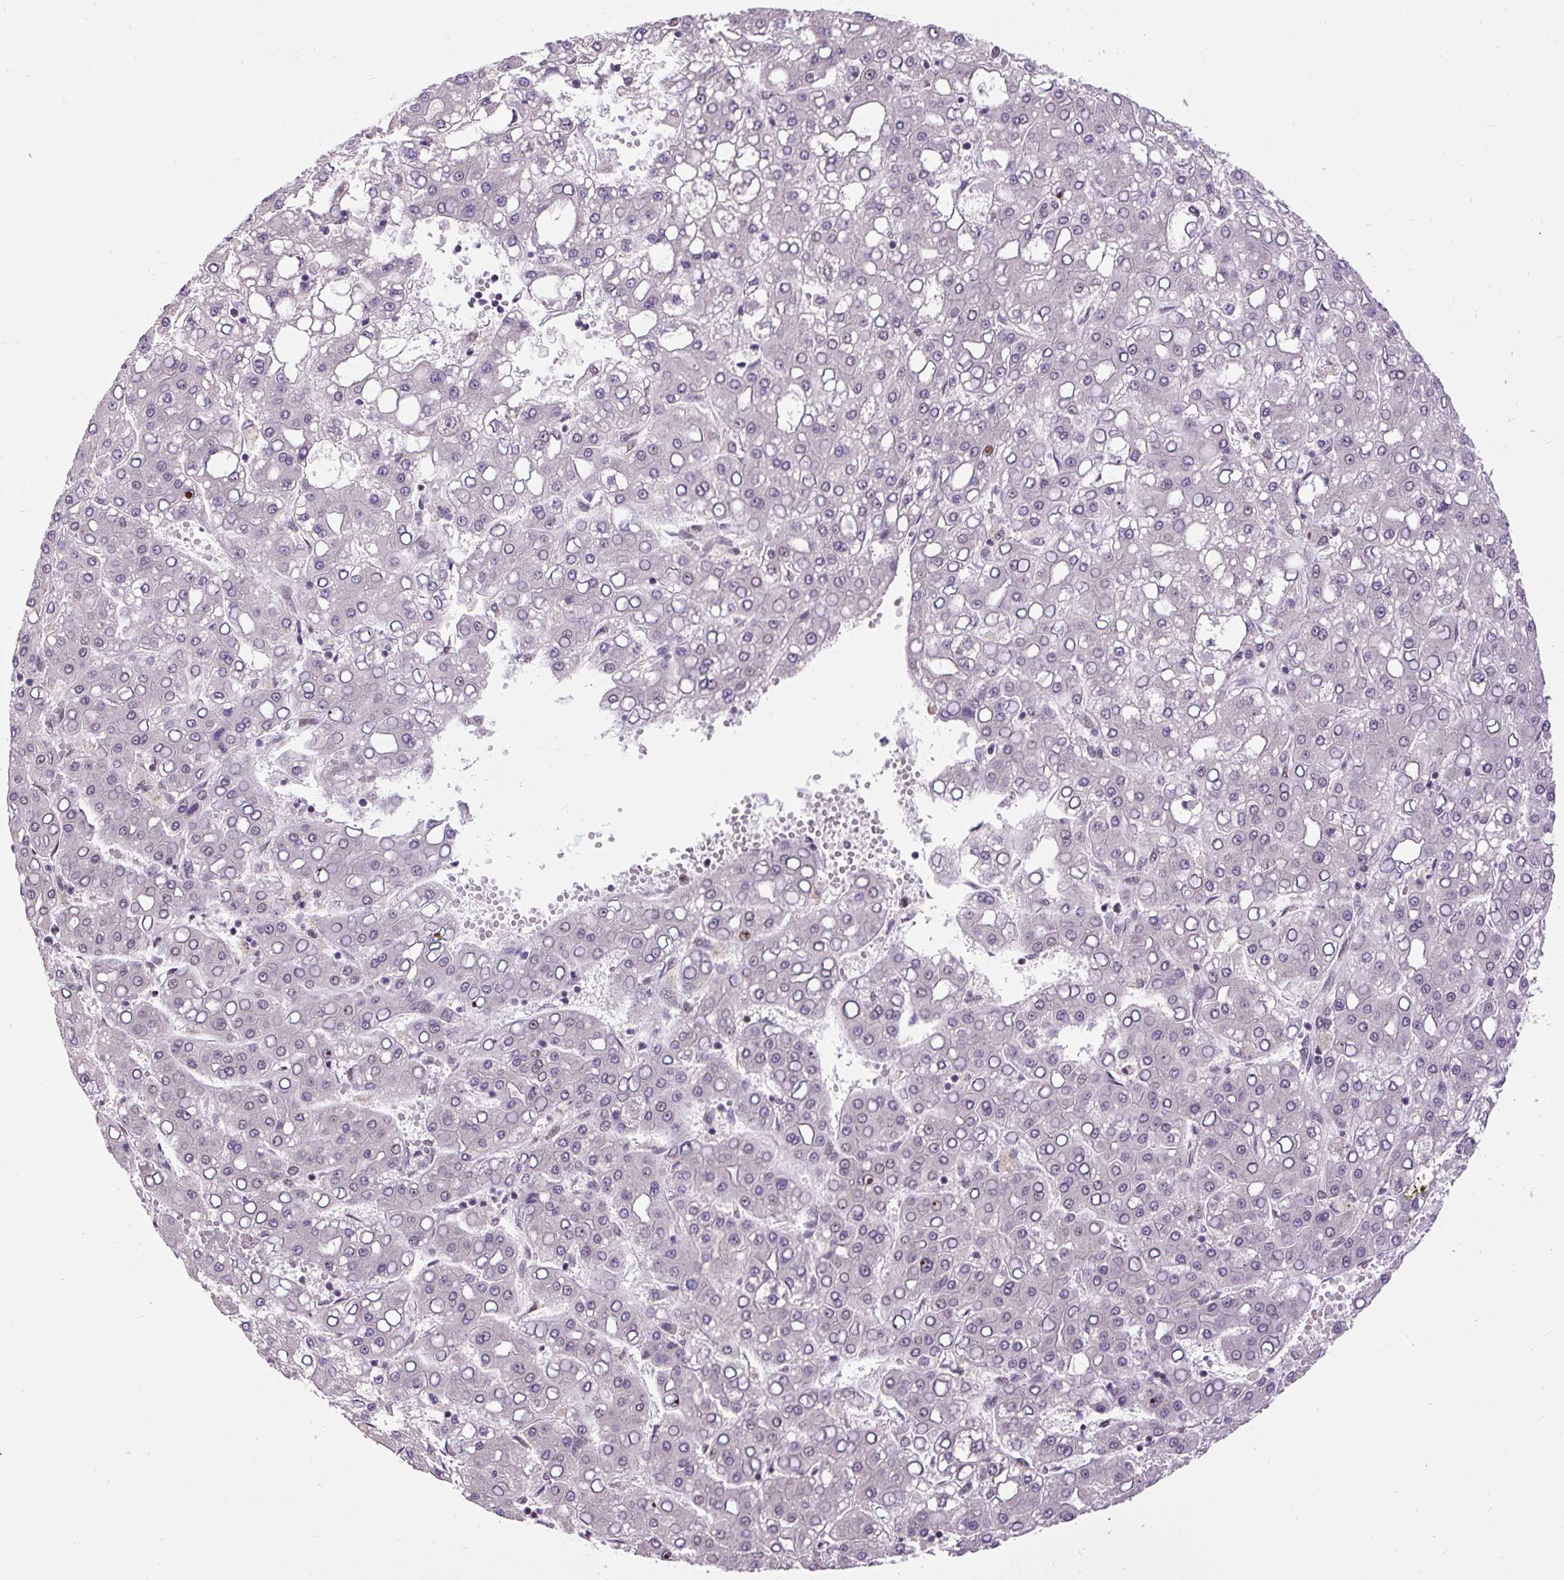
{"staining": {"intensity": "negative", "quantity": "none", "location": "none"}, "tissue": "liver cancer", "cell_type": "Tumor cells", "image_type": "cancer", "snomed": [{"axis": "morphology", "description": "Carcinoma, Hepatocellular, NOS"}, {"axis": "topography", "description": "Liver"}], "caption": "Tumor cells show no significant protein positivity in liver cancer.", "gene": "ZNF672", "patient": {"sex": "male", "age": 65}}